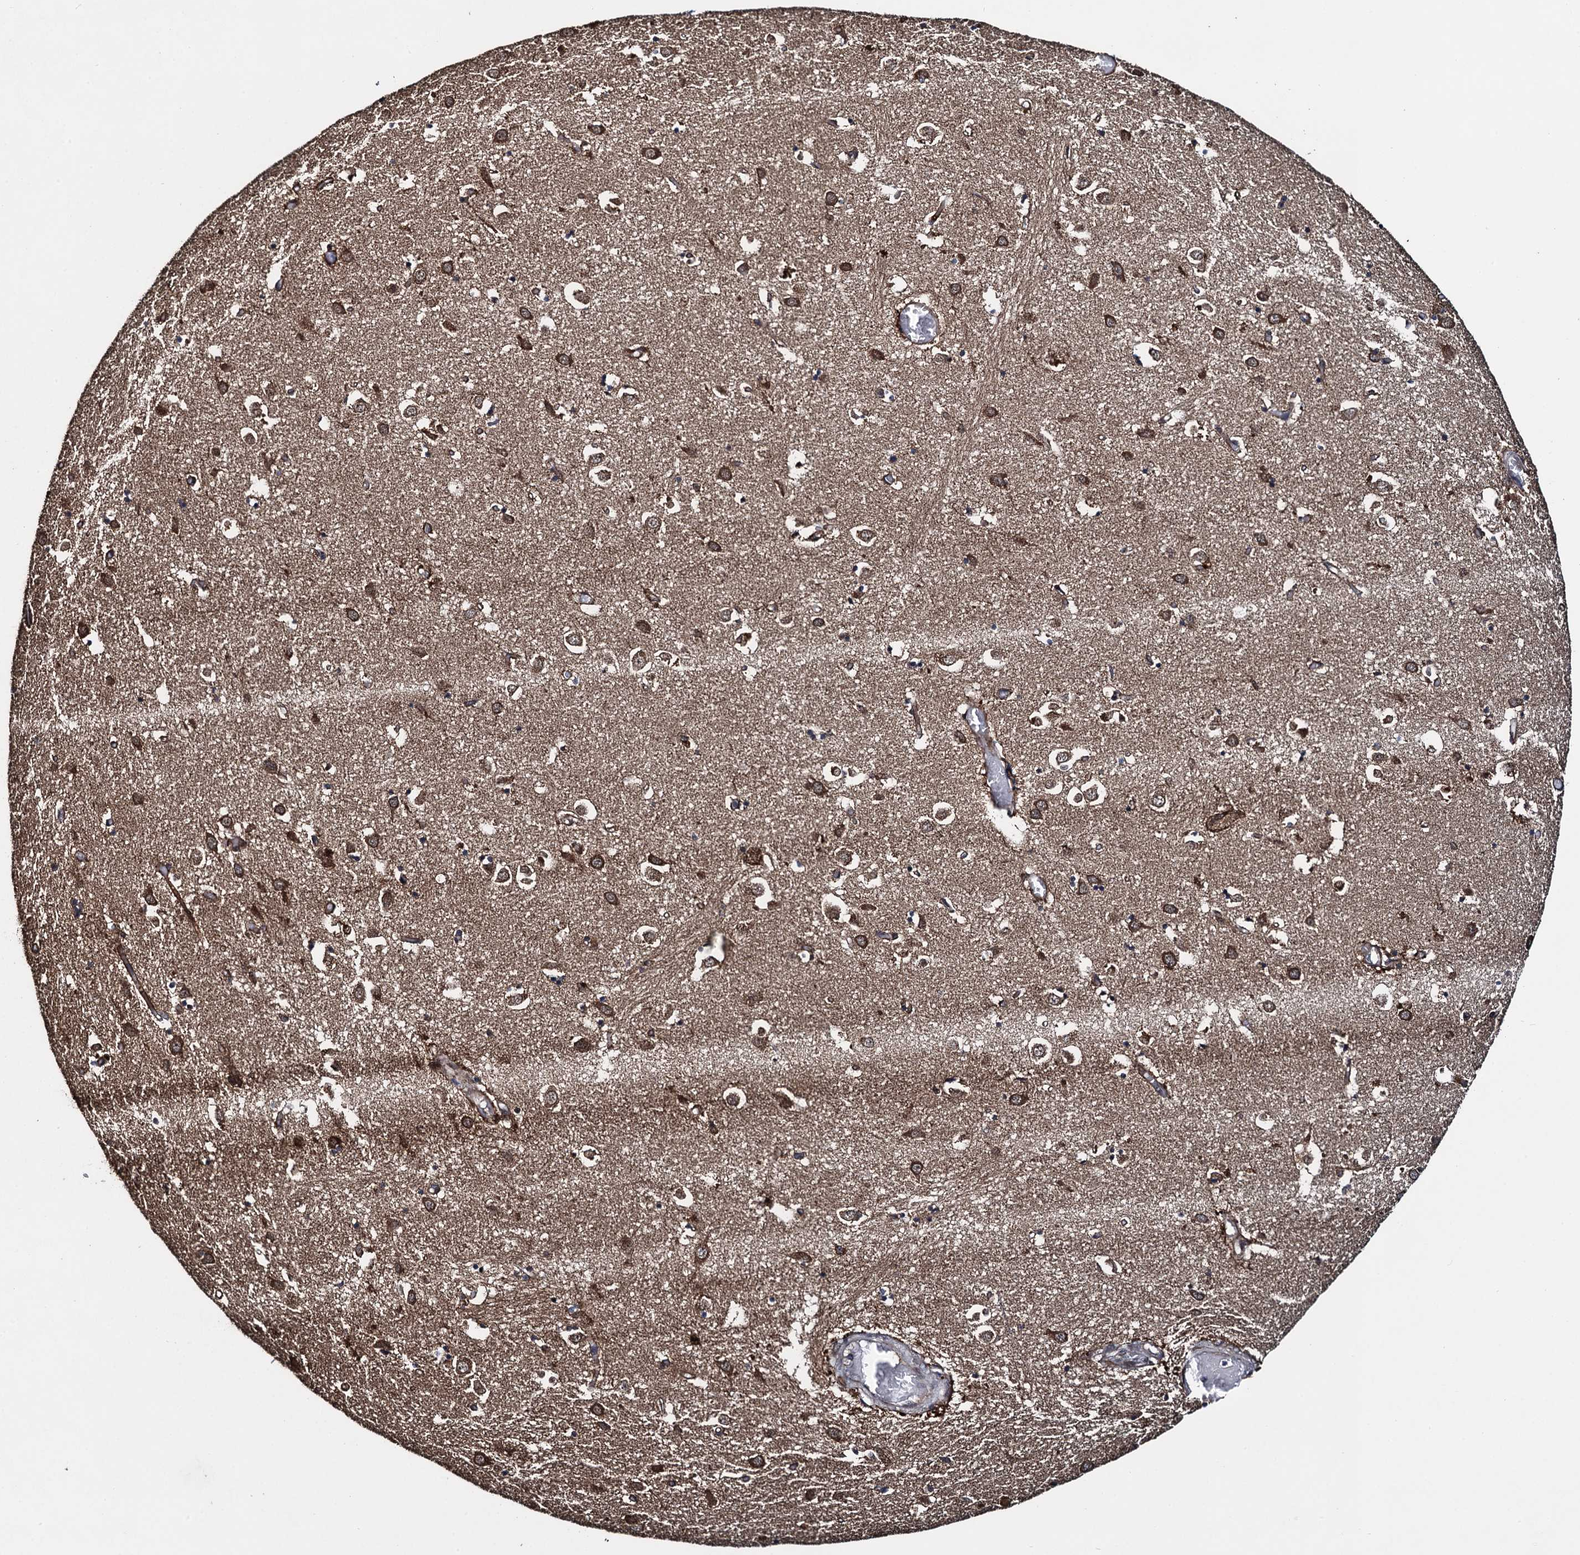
{"staining": {"intensity": "strong", "quantity": "25%-75%", "location": "cytoplasmic/membranous"}, "tissue": "caudate", "cell_type": "Glial cells", "image_type": "normal", "snomed": [{"axis": "morphology", "description": "Normal tissue, NOS"}, {"axis": "topography", "description": "Lateral ventricle wall"}], "caption": "The photomicrograph exhibits immunohistochemical staining of normal caudate. There is strong cytoplasmic/membranous staining is identified in about 25%-75% of glial cells.", "gene": "RHOBTB1", "patient": {"sex": "male", "age": 70}}